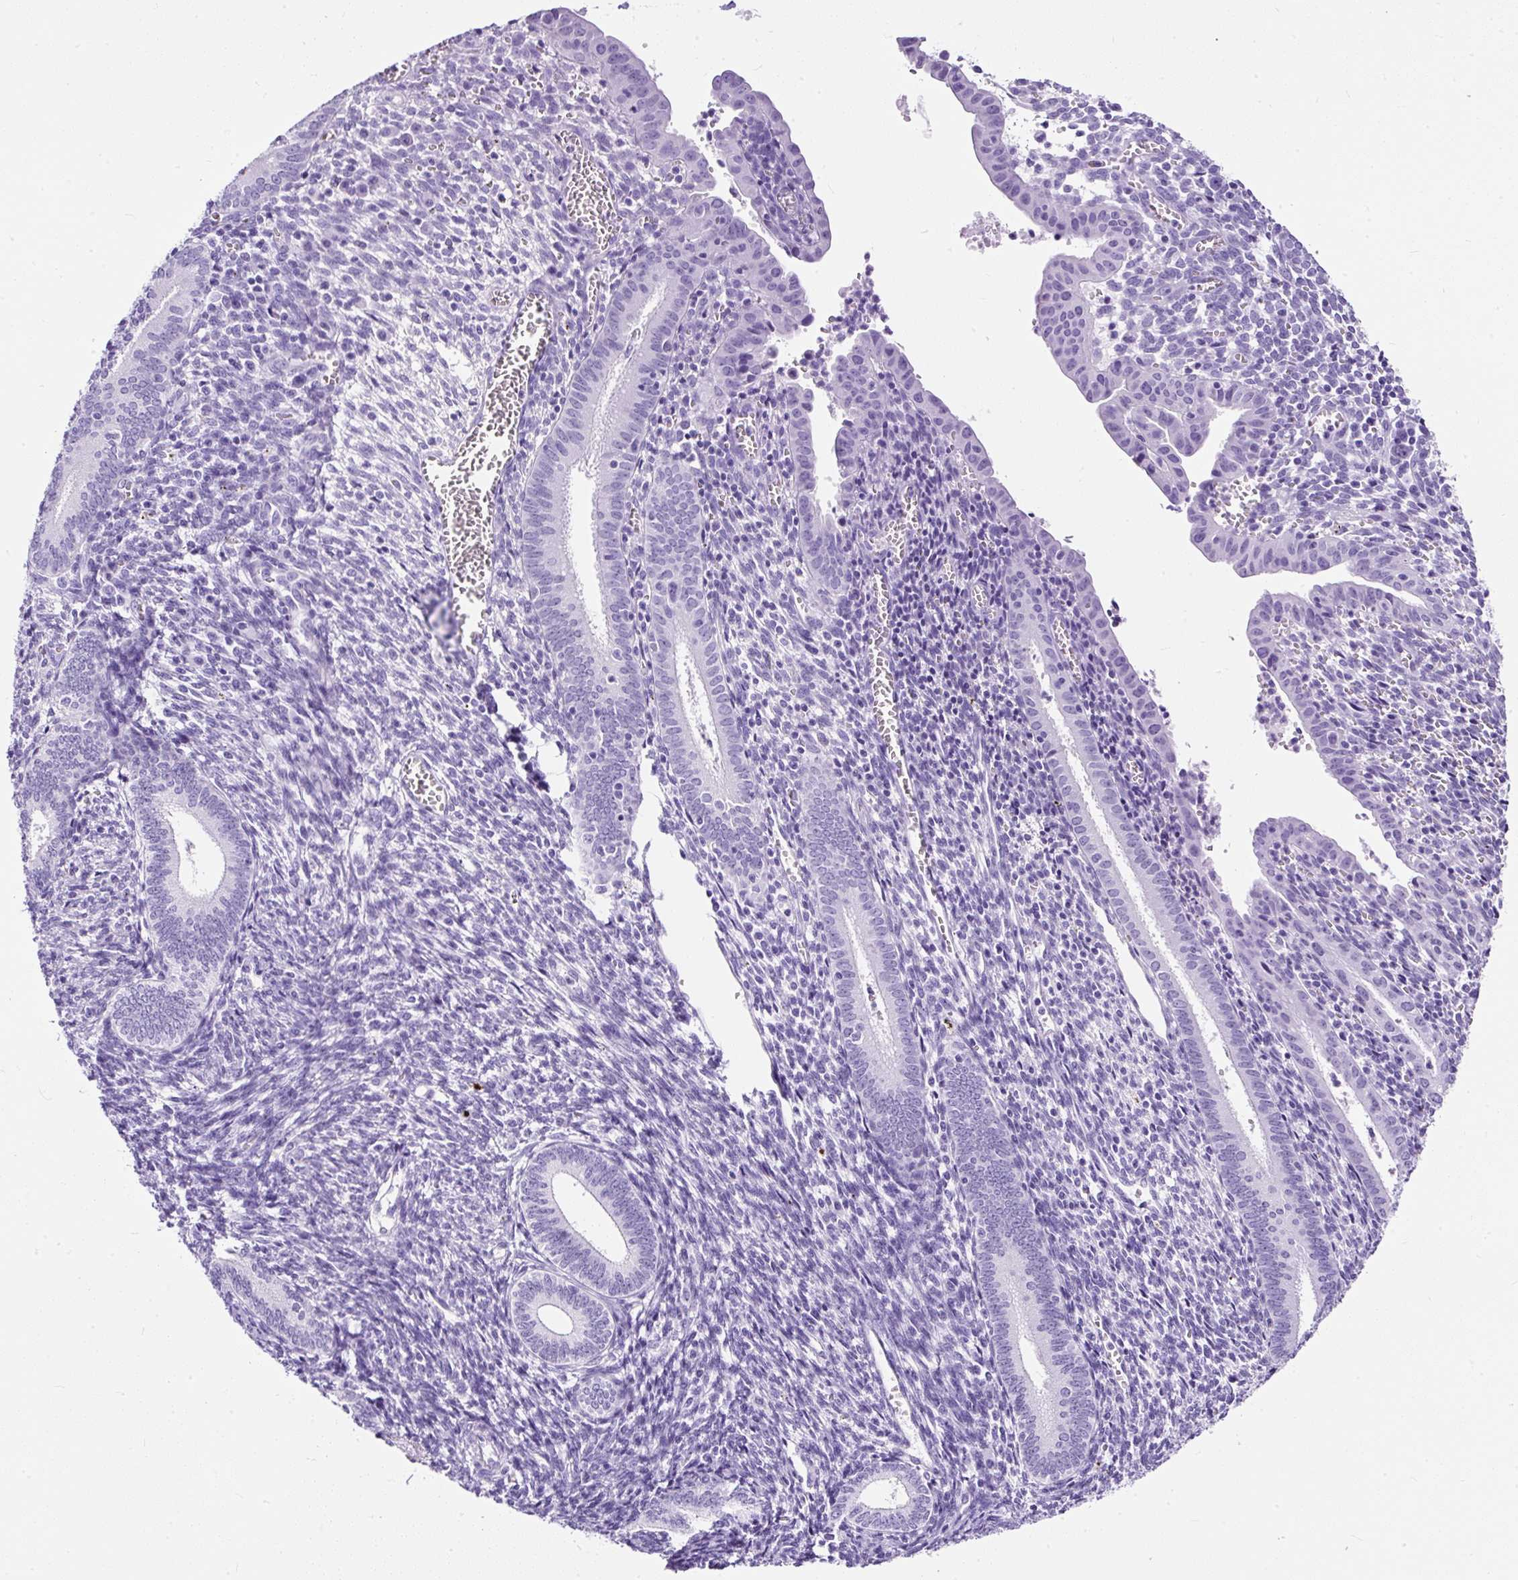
{"staining": {"intensity": "negative", "quantity": "none", "location": "none"}, "tissue": "endometrium", "cell_type": "Cells in endometrial stroma", "image_type": "normal", "snomed": [{"axis": "morphology", "description": "Normal tissue, NOS"}, {"axis": "topography", "description": "Endometrium"}], "caption": "Immunohistochemical staining of benign human endometrium shows no significant positivity in cells in endometrial stroma. Nuclei are stained in blue.", "gene": "NTS", "patient": {"sex": "female", "age": 41}}